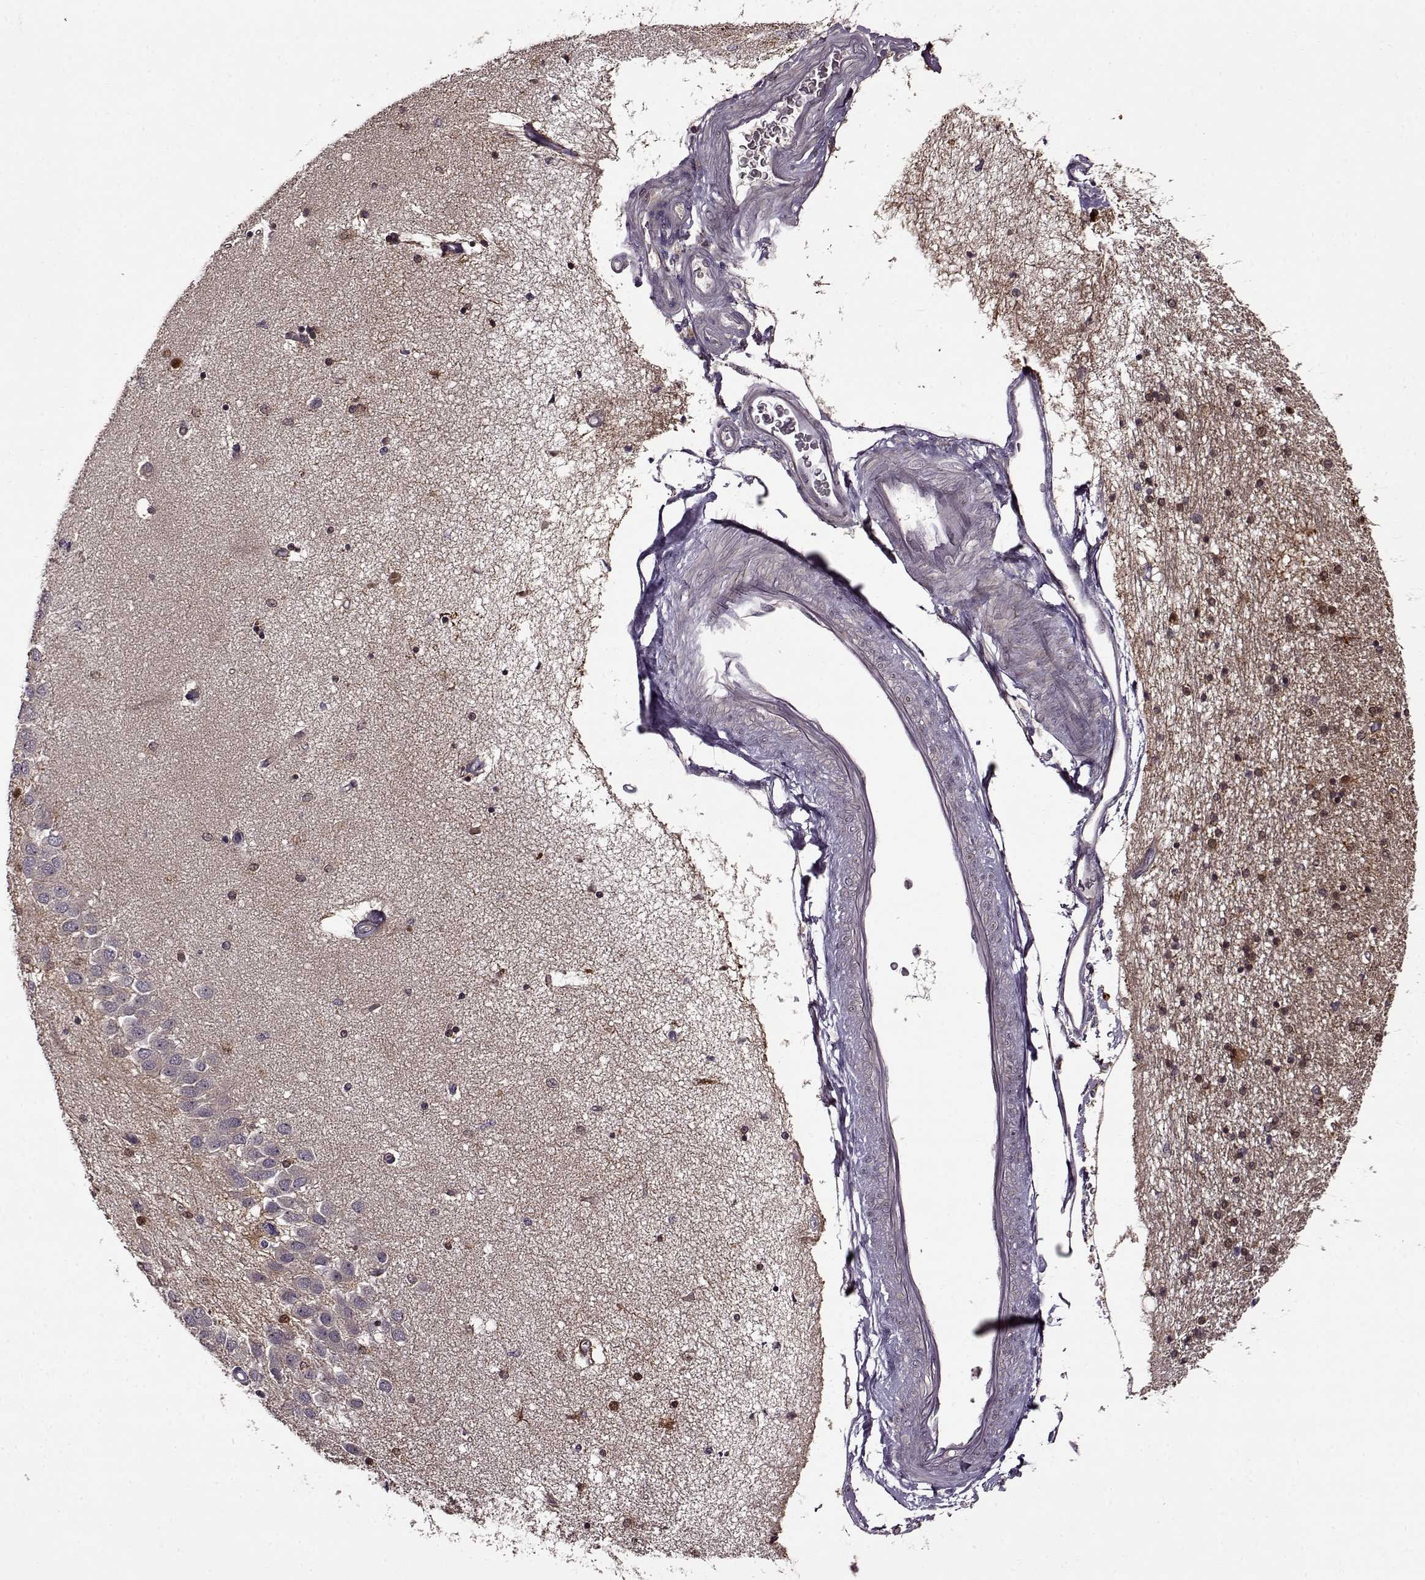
{"staining": {"intensity": "strong", "quantity": "<25%", "location": "cytoplasmic/membranous"}, "tissue": "hippocampus", "cell_type": "Glial cells", "image_type": "normal", "snomed": [{"axis": "morphology", "description": "Normal tissue, NOS"}, {"axis": "topography", "description": "Hippocampus"}], "caption": "Immunohistochemistry micrograph of unremarkable human hippocampus stained for a protein (brown), which reveals medium levels of strong cytoplasmic/membranous staining in about <25% of glial cells.", "gene": "MAIP1", "patient": {"sex": "female", "age": 54}}